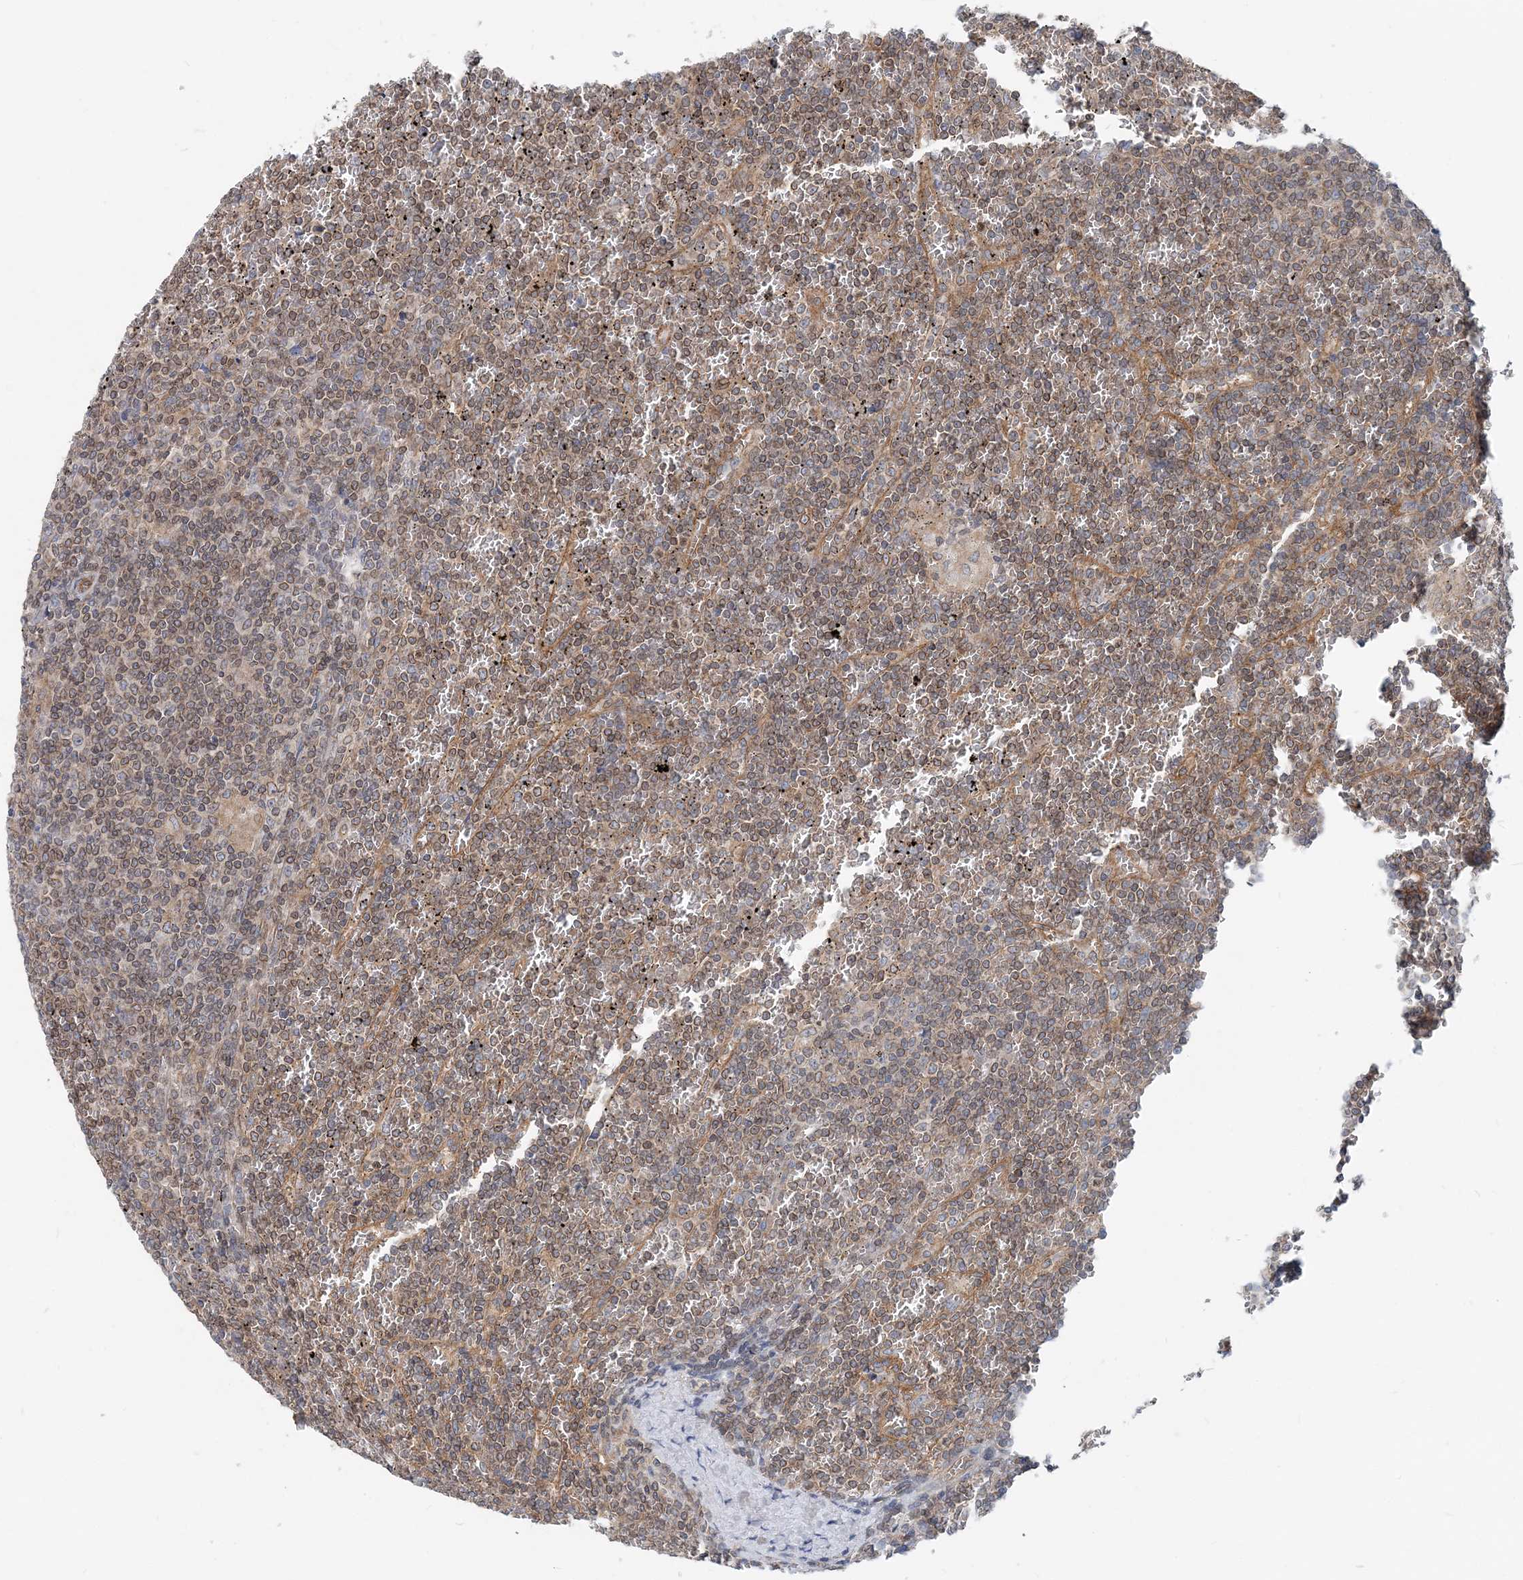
{"staining": {"intensity": "moderate", "quantity": ">75%", "location": "cytoplasmic/membranous,nuclear"}, "tissue": "lymphoma", "cell_type": "Tumor cells", "image_type": "cancer", "snomed": [{"axis": "morphology", "description": "Malignant lymphoma, non-Hodgkin's type, Low grade"}, {"axis": "topography", "description": "Spleen"}], "caption": "The micrograph demonstrates staining of lymphoma, revealing moderate cytoplasmic/membranous and nuclear protein positivity (brown color) within tumor cells.", "gene": "MOB4", "patient": {"sex": "female", "age": 19}}